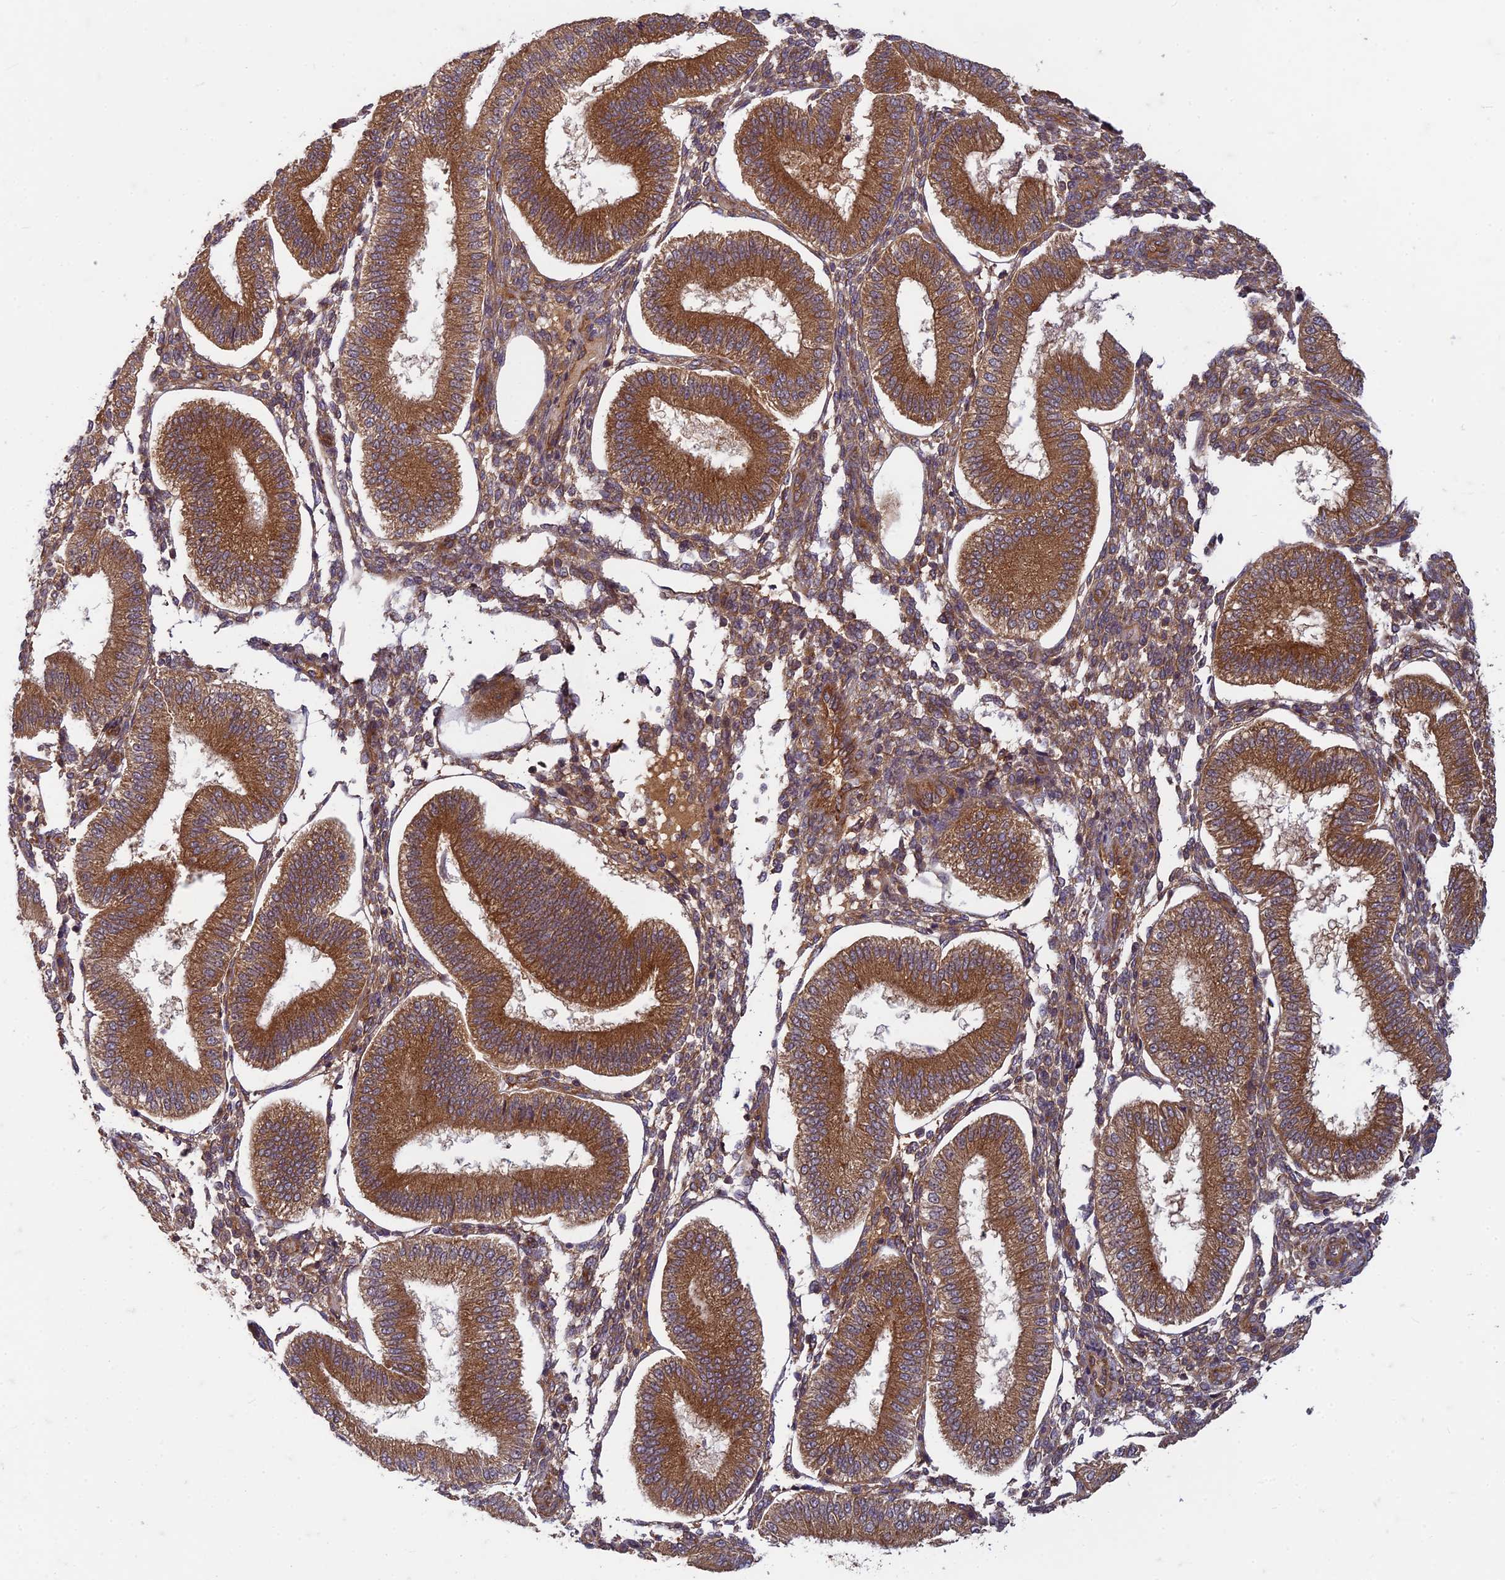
{"staining": {"intensity": "moderate", "quantity": ">75%", "location": "cytoplasmic/membranous"}, "tissue": "endometrium", "cell_type": "Cells in endometrial stroma", "image_type": "normal", "snomed": [{"axis": "morphology", "description": "Normal tissue, NOS"}, {"axis": "topography", "description": "Endometrium"}], "caption": "Cells in endometrial stroma reveal medium levels of moderate cytoplasmic/membranous expression in approximately >75% of cells in normal human endometrium.", "gene": "TCF25", "patient": {"sex": "female", "age": 39}}